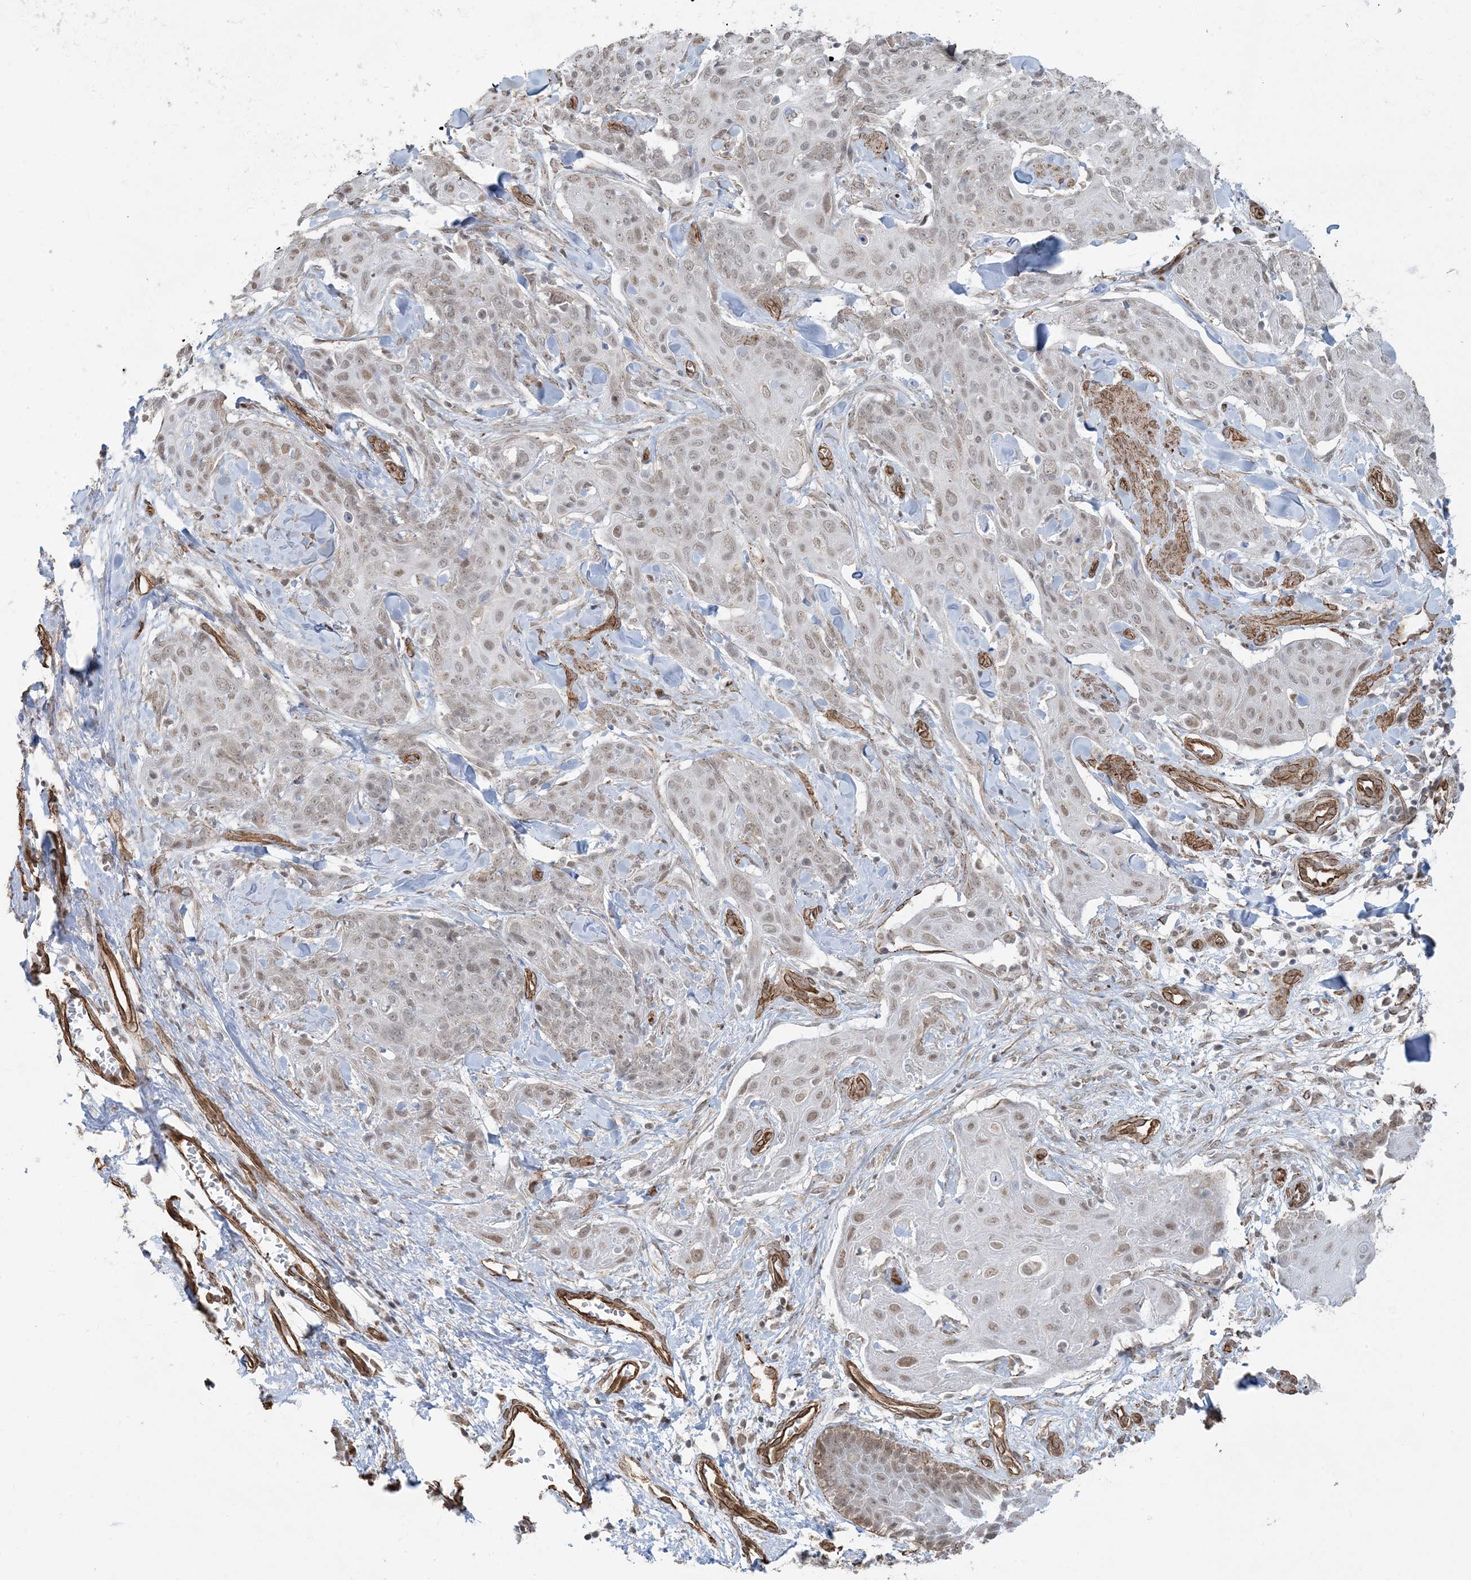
{"staining": {"intensity": "weak", "quantity": "25%-75%", "location": "nuclear"}, "tissue": "skin cancer", "cell_type": "Tumor cells", "image_type": "cancer", "snomed": [{"axis": "morphology", "description": "Squamous cell carcinoma, NOS"}, {"axis": "topography", "description": "Skin"}, {"axis": "topography", "description": "Vulva"}], "caption": "The image reveals immunohistochemical staining of skin cancer. There is weak nuclear positivity is identified in about 25%-75% of tumor cells.", "gene": "CHCHD4", "patient": {"sex": "female", "age": 85}}